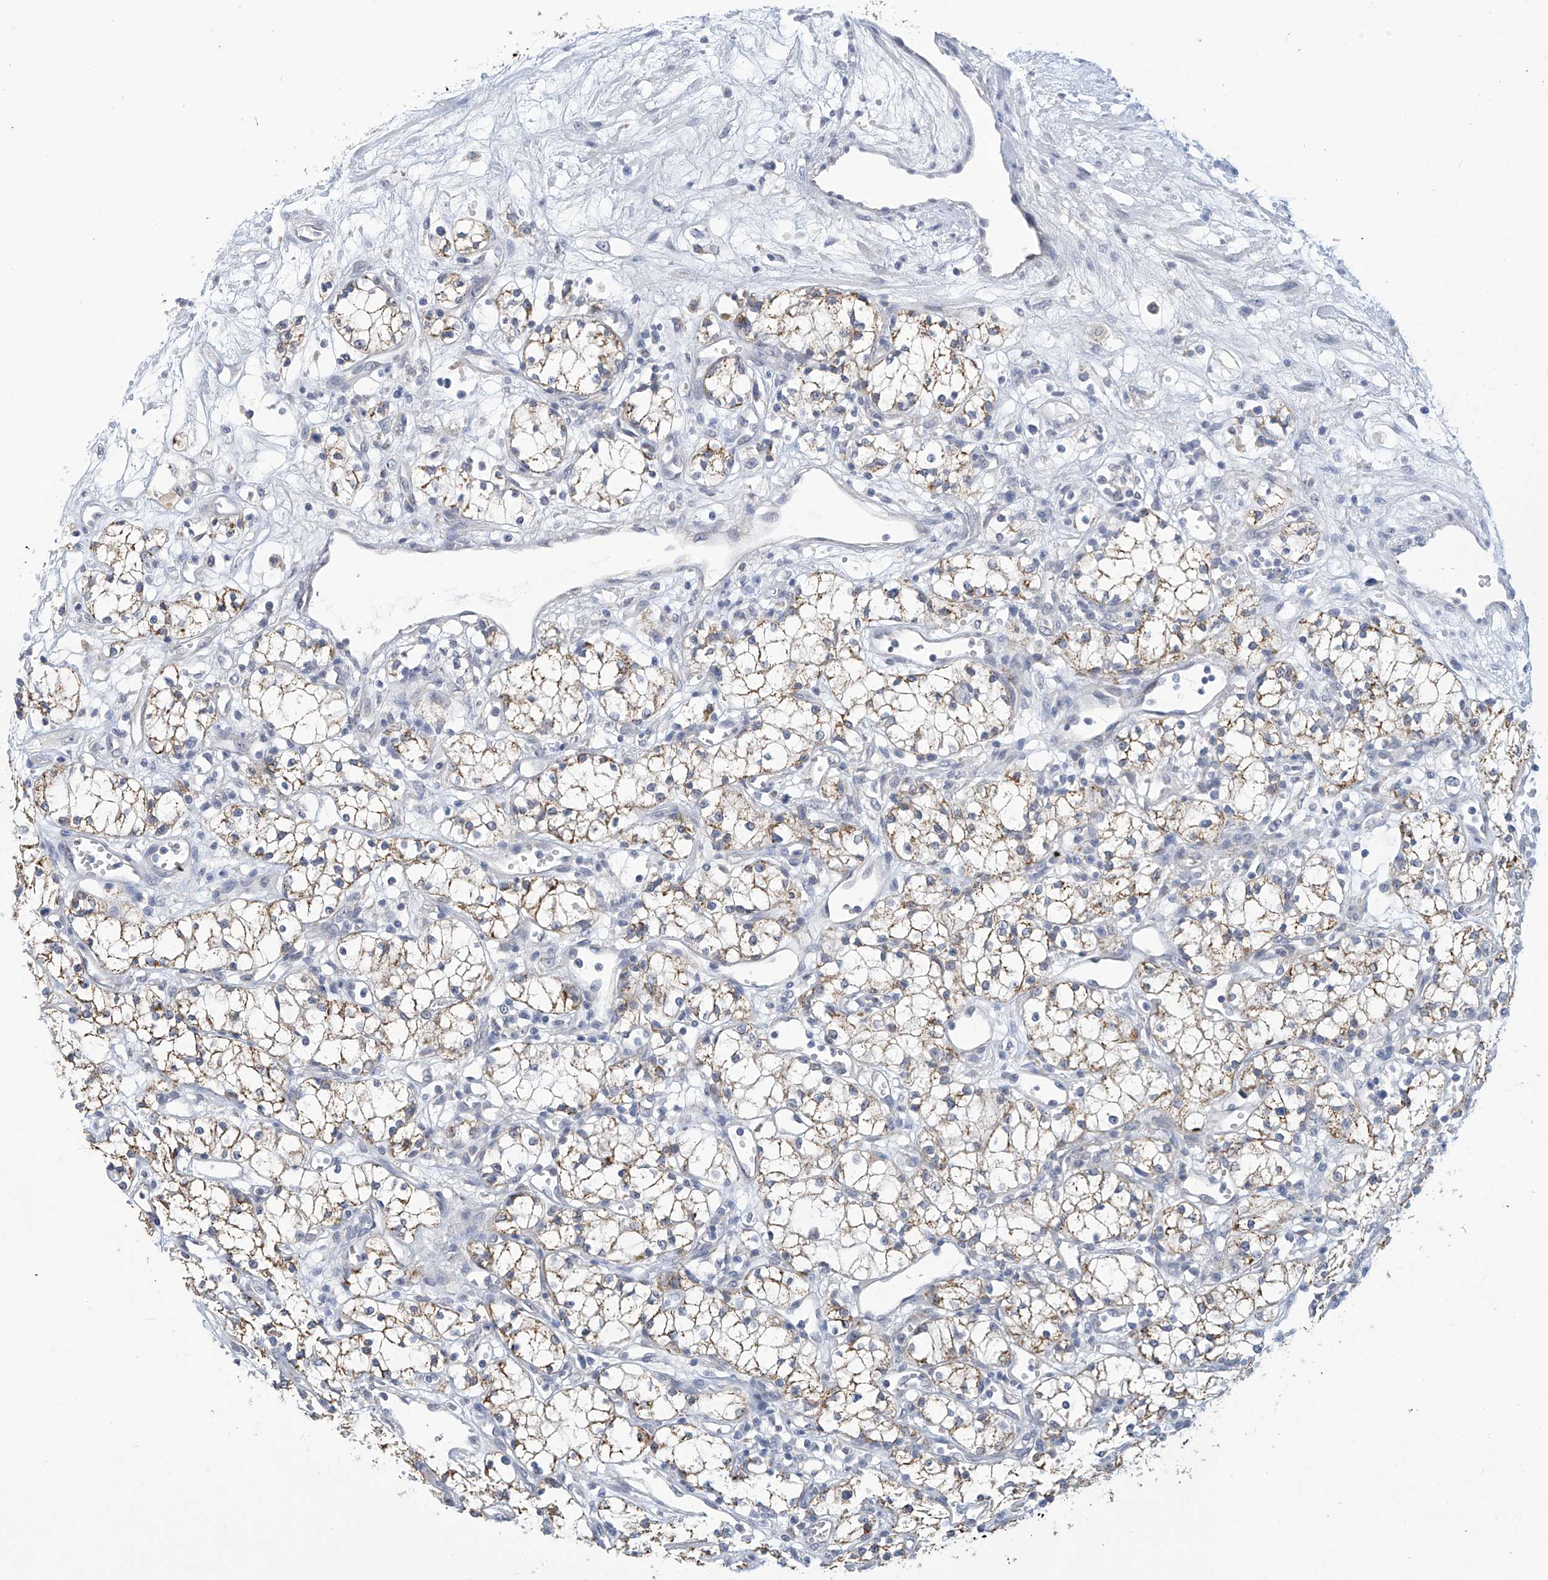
{"staining": {"intensity": "moderate", "quantity": ">75%", "location": "cytoplasmic/membranous"}, "tissue": "renal cancer", "cell_type": "Tumor cells", "image_type": "cancer", "snomed": [{"axis": "morphology", "description": "Adenocarcinoma, NOS"}, {"axis": "topography", "description": "Kidney"}], "caption": "Renal cancer (adenocarcinoma) stained with a brown dye reveals moderate cytoplasmic/membranous positive expression in about >75% of tumor cells.", "gene": "IBA57", "patient": {"sex": "male", "age": 59}}